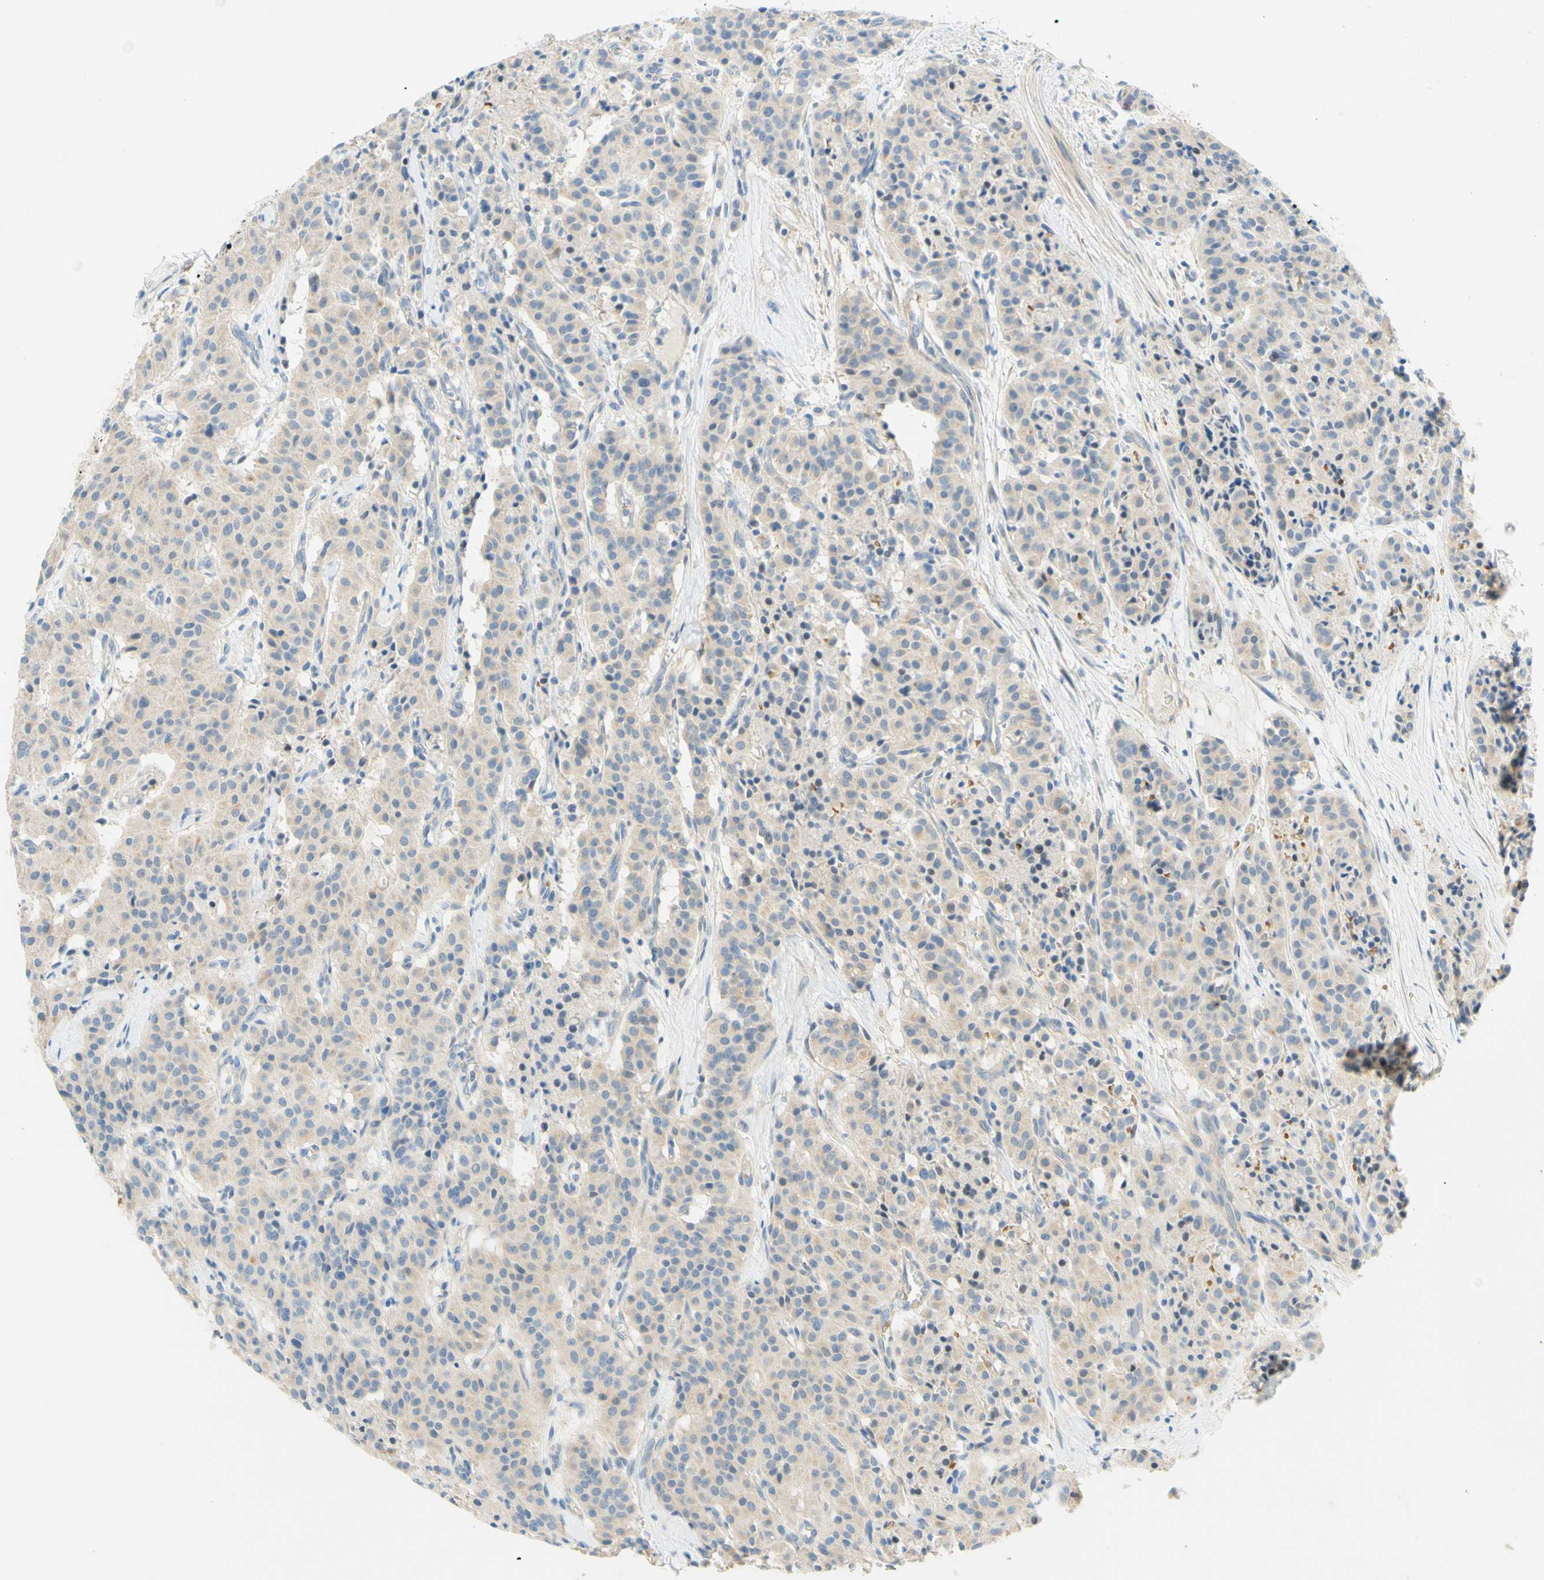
{"staining": {"intensity": "weak", "quantity": "25%-75%", "location": "cytoplasmic/membranous"}, "tissue": "carcinoid", "cell_type": "Tumor cells", "image_type": "cancer", "snomed": [{"axis": "morphology", "description": "Carcinoid, malignant, NOS"}, {"axis": "topography", "description": "Lung"}], "caption": "High-power microscopy captured an immunohistochemistry (IHC) photomicrograph of carcinoid, revealing weak cytoplasmic/membranous expression in about 25%-75% of tumor cells.", "gene": "ENTREP2", "patient": {"sex": "male", "age": 30}}